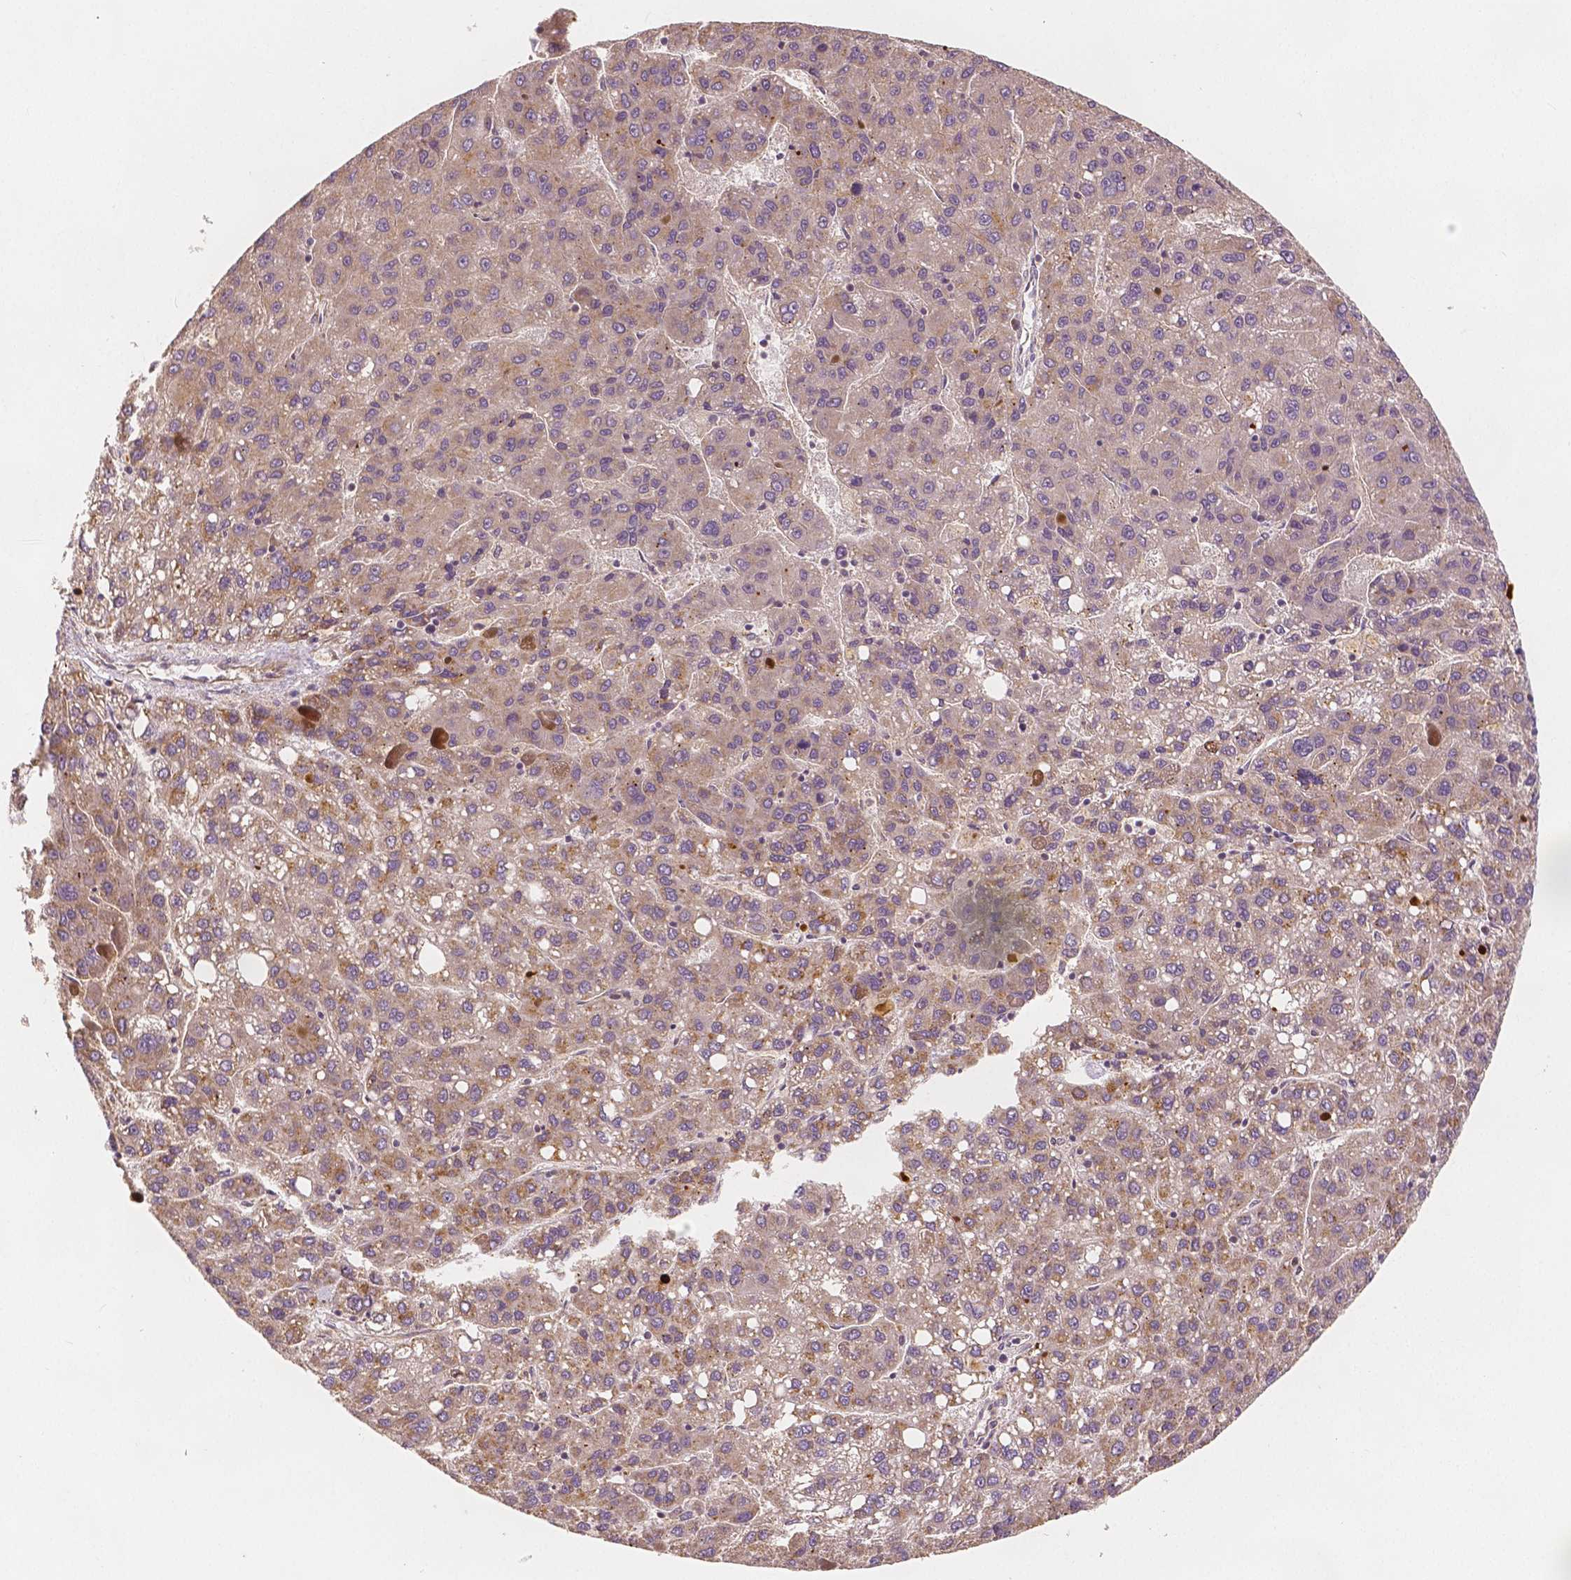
{"staining": {"intensity": "weak", "quantity": "25%-75%", "location": "cytoplasmic/membranous"}, "tissue": "liver cancer", "cell_type": "Tumor cells", "image_type": "cancer", "snomed": [{"axis": "morphology", "description": "Carcinoma, Hepatocellular, NOS"}, {"axis": "topography", "description": "Liver"}], "caption": "Liver hepatocellular carcinoma stained with immunohistochemistry (IHC) reveals weak cytoplasmic/membranous staining in about 25%-75% of tumor cells. The staining was performed using DAB (3,3'-diaminobenzidine) to visualize the protein expression in brown, while the nuclei were stained in blue with hematoxylin (Magnification: 20x).", "gene": "SNX12", "patient": {"sex": "female", "age": 82}}